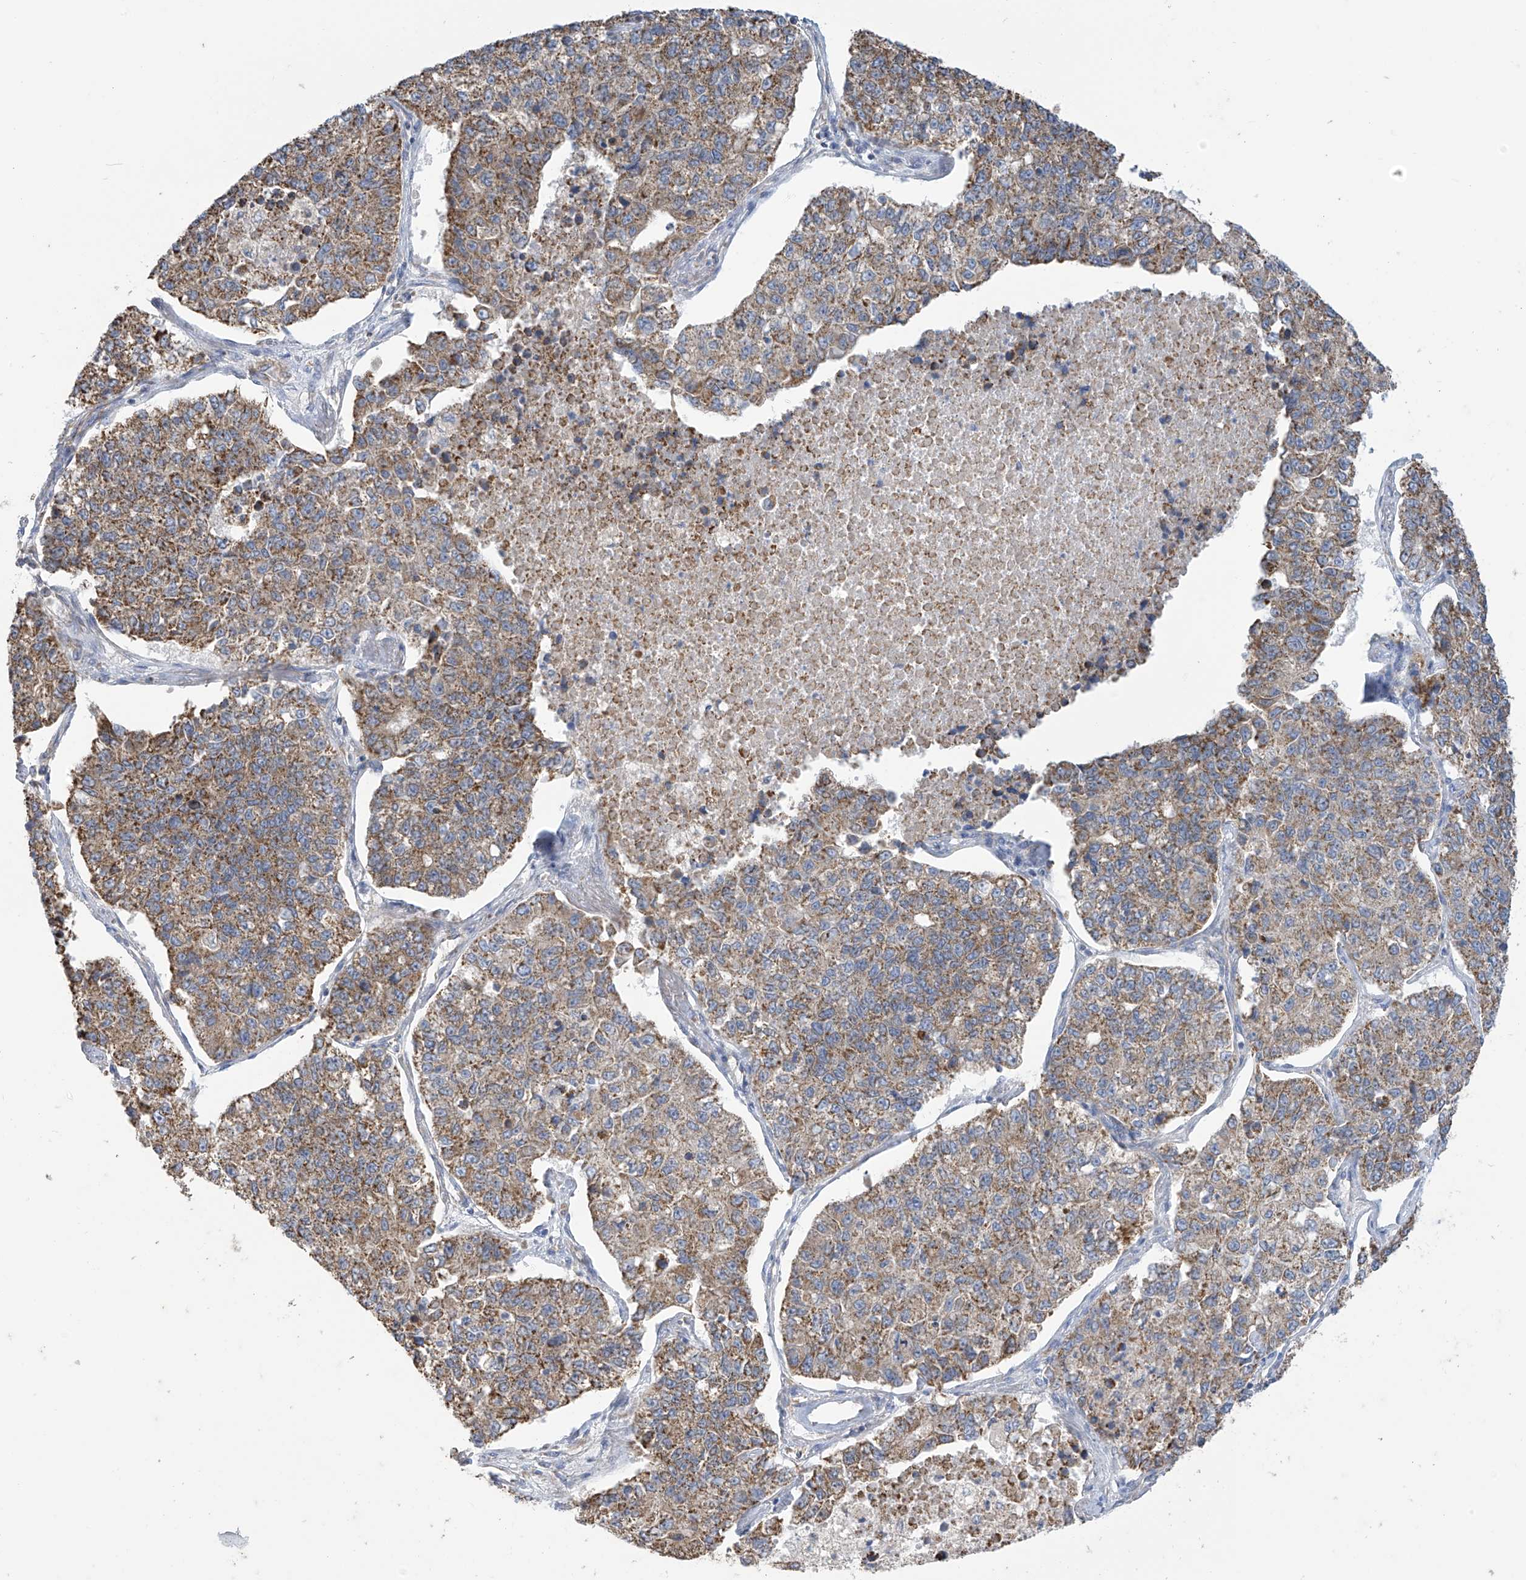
{"staining": {"intensity": "moderate", "quantity": ">75%", "location": "cytoplasmic/membranous"}, "tissue": "lung cancer", "cell_type": "Tumor cells", "image_type": "cancer", "snomed": [{"axis": "morphology", "description": "Adenocarcinoma, NOS"}, {"axis": "topography", "description": "Lung"}], "caption": "High-magnification brightfield microscopy of lung adenocarcinoma stained with DAB (3,3'-diaminobenzidine) (brown) and counterstained with hematoxylin (blue). tumor cells exhibit moderate cytoplasmic/membranous staining is seen in about>75% of cells.", "gene": "PNPT1", "patient": {"sex": "male", "age": 49}}